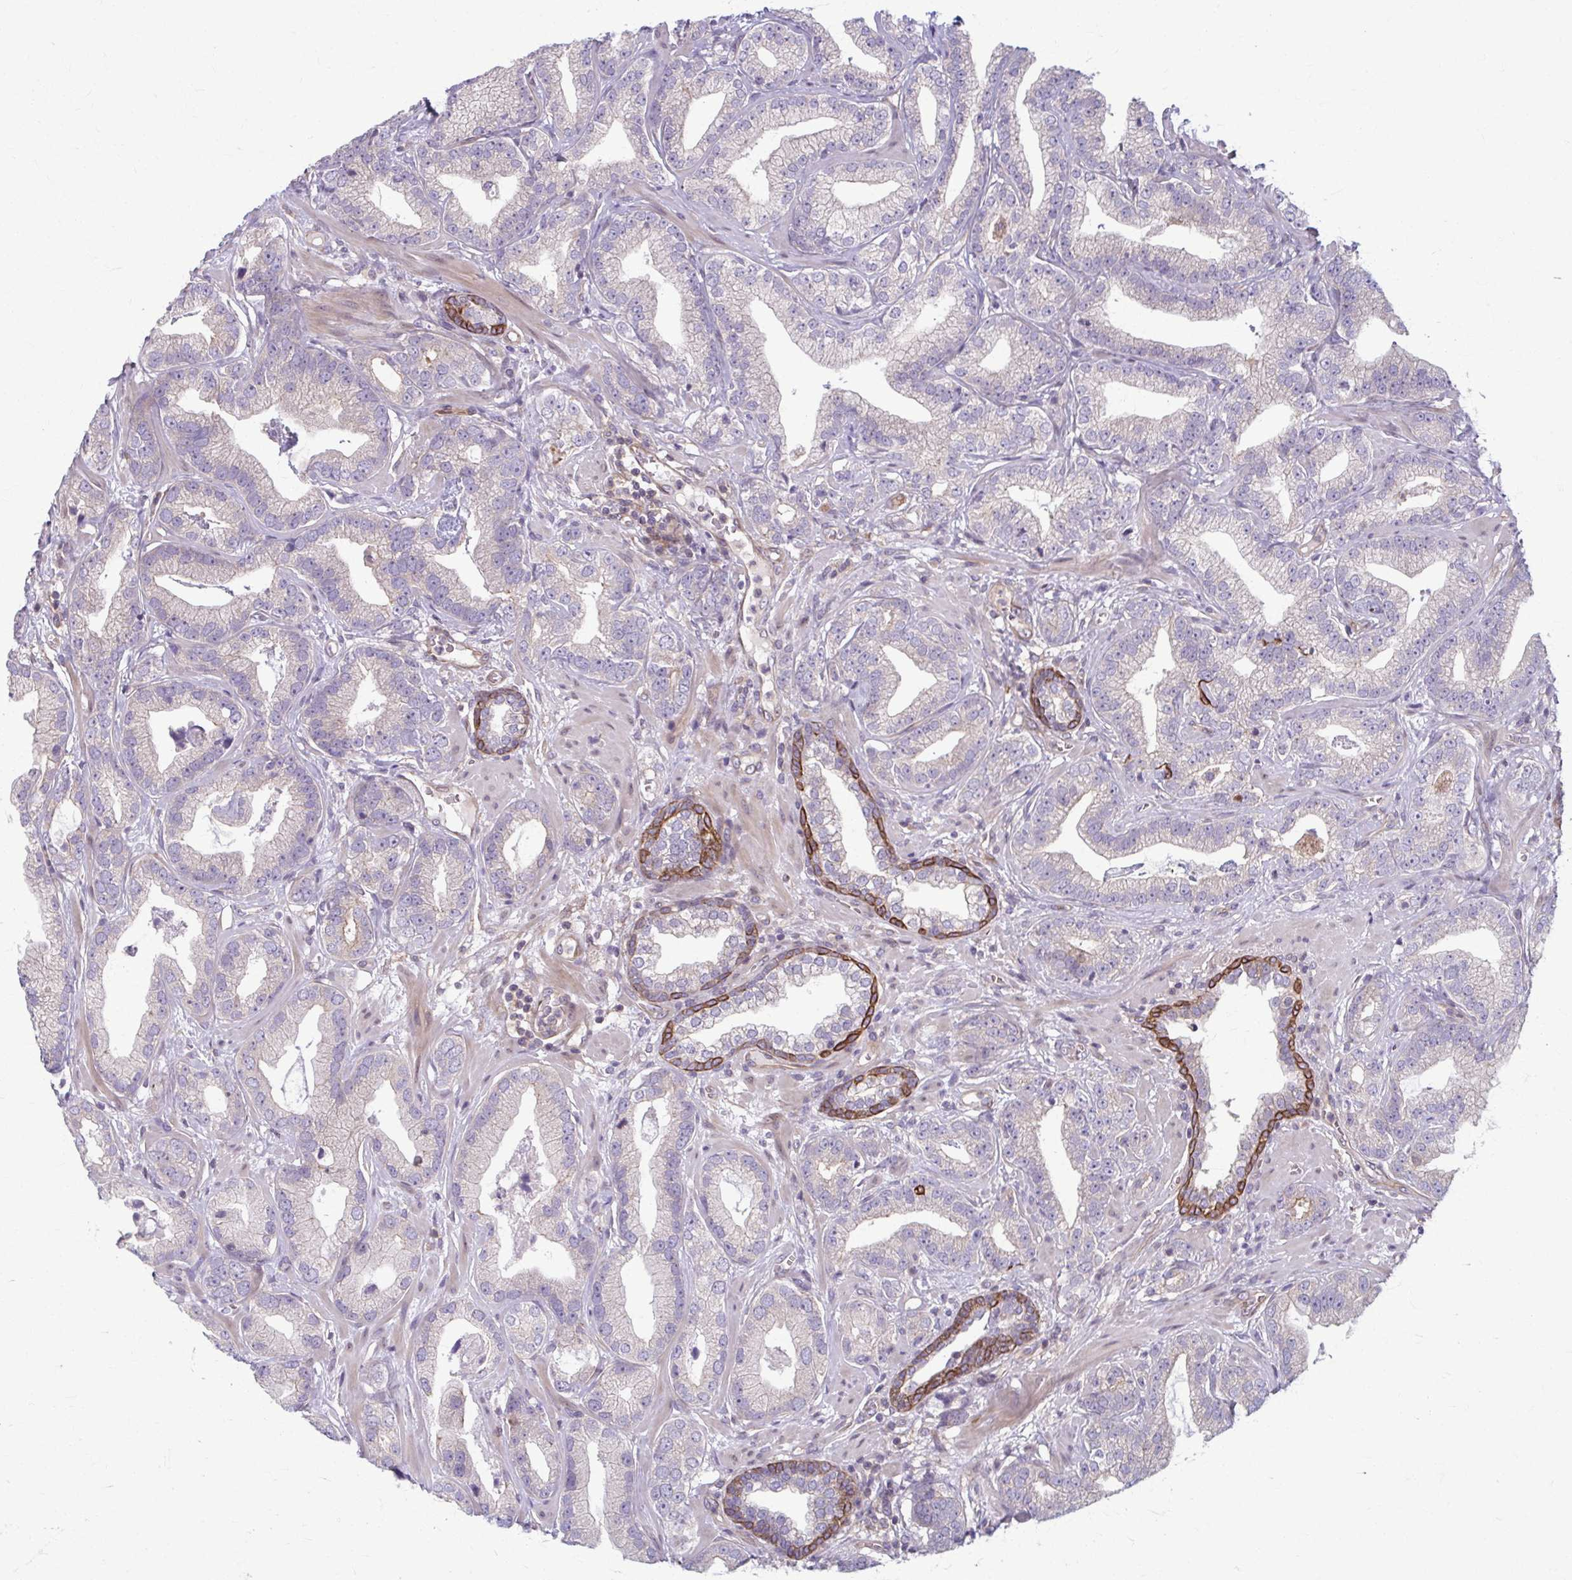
{"staining": {"intensity": "negative", "quantity": "none", "location": "none"}, "tissue": "prostate cancer", "cell_type": "Tumor cells", "image_type": "cancer", "snomed": [{"axis": "morphology", "description": "Adenocarcinoma, Low grade"}, {"axis": "topography", "description": "Prostate"}], "caption": "This is a photomicrograph of immunohistochemistry staining of prostate cancer, which shows no staining in tumor cells.", "gene": "EID2B", "patient": {"sex": "male", "age": 62}}